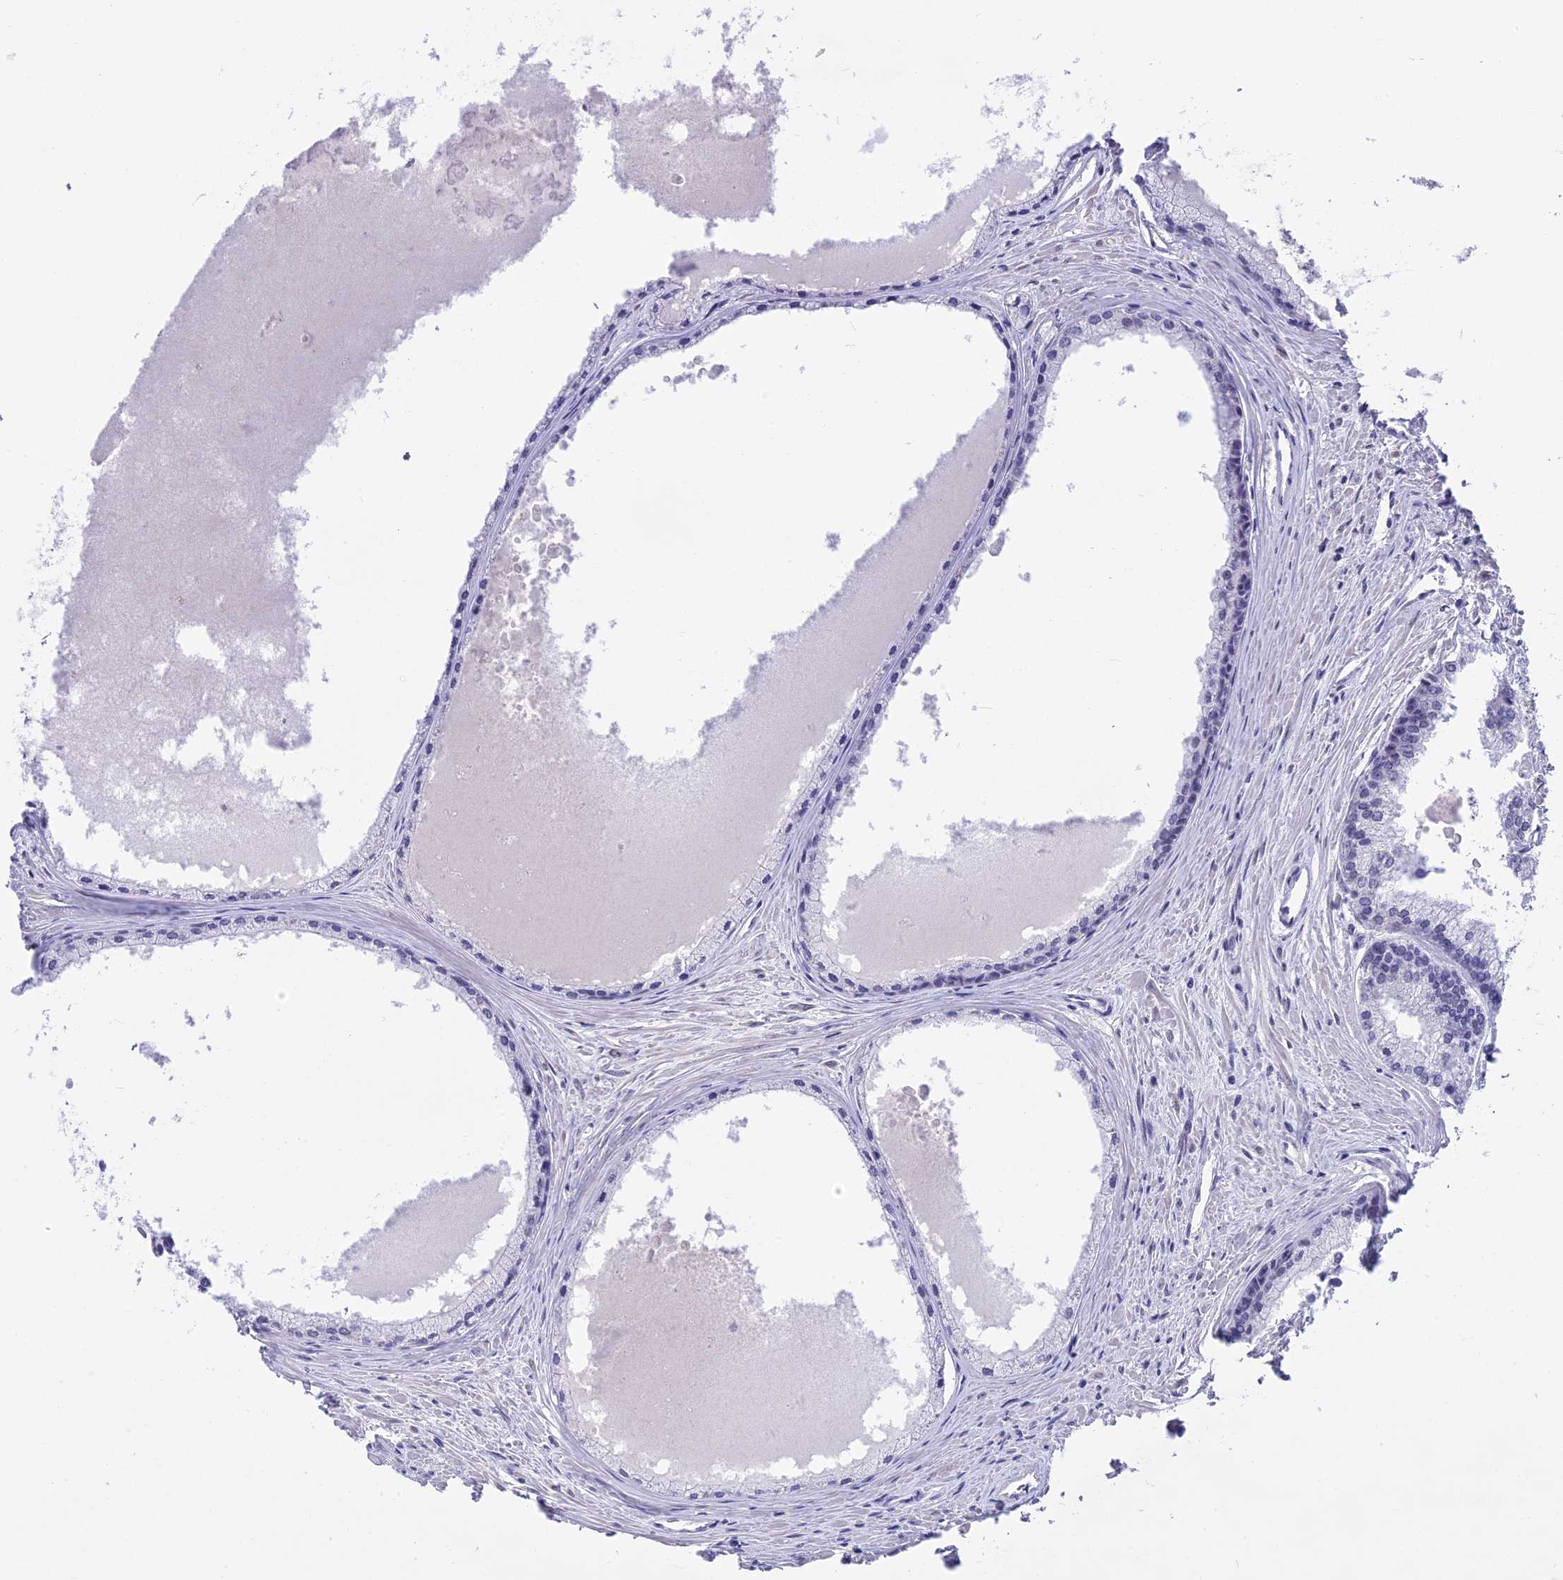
{"staining": {"intensity": "negative", "quantity": "none", "location": "none"}, "tissue": "prostate cancer", "cell_type": "Tumor cells", "image_type": "cancer", "snomed": [{"axis": "morphology", "description": "Adenocarcinoma, High grade"}, {"axis": "topography", "description": "Prostate"}], "caption": "Tumor cells show no significant protein positivity in high-grade adenocarcinoma (prostate). (Immunohistochemistry, brightfield microscopy, high magnification).", "gene": "SETD2", "patient": {"sex": "male", "age": 68}}